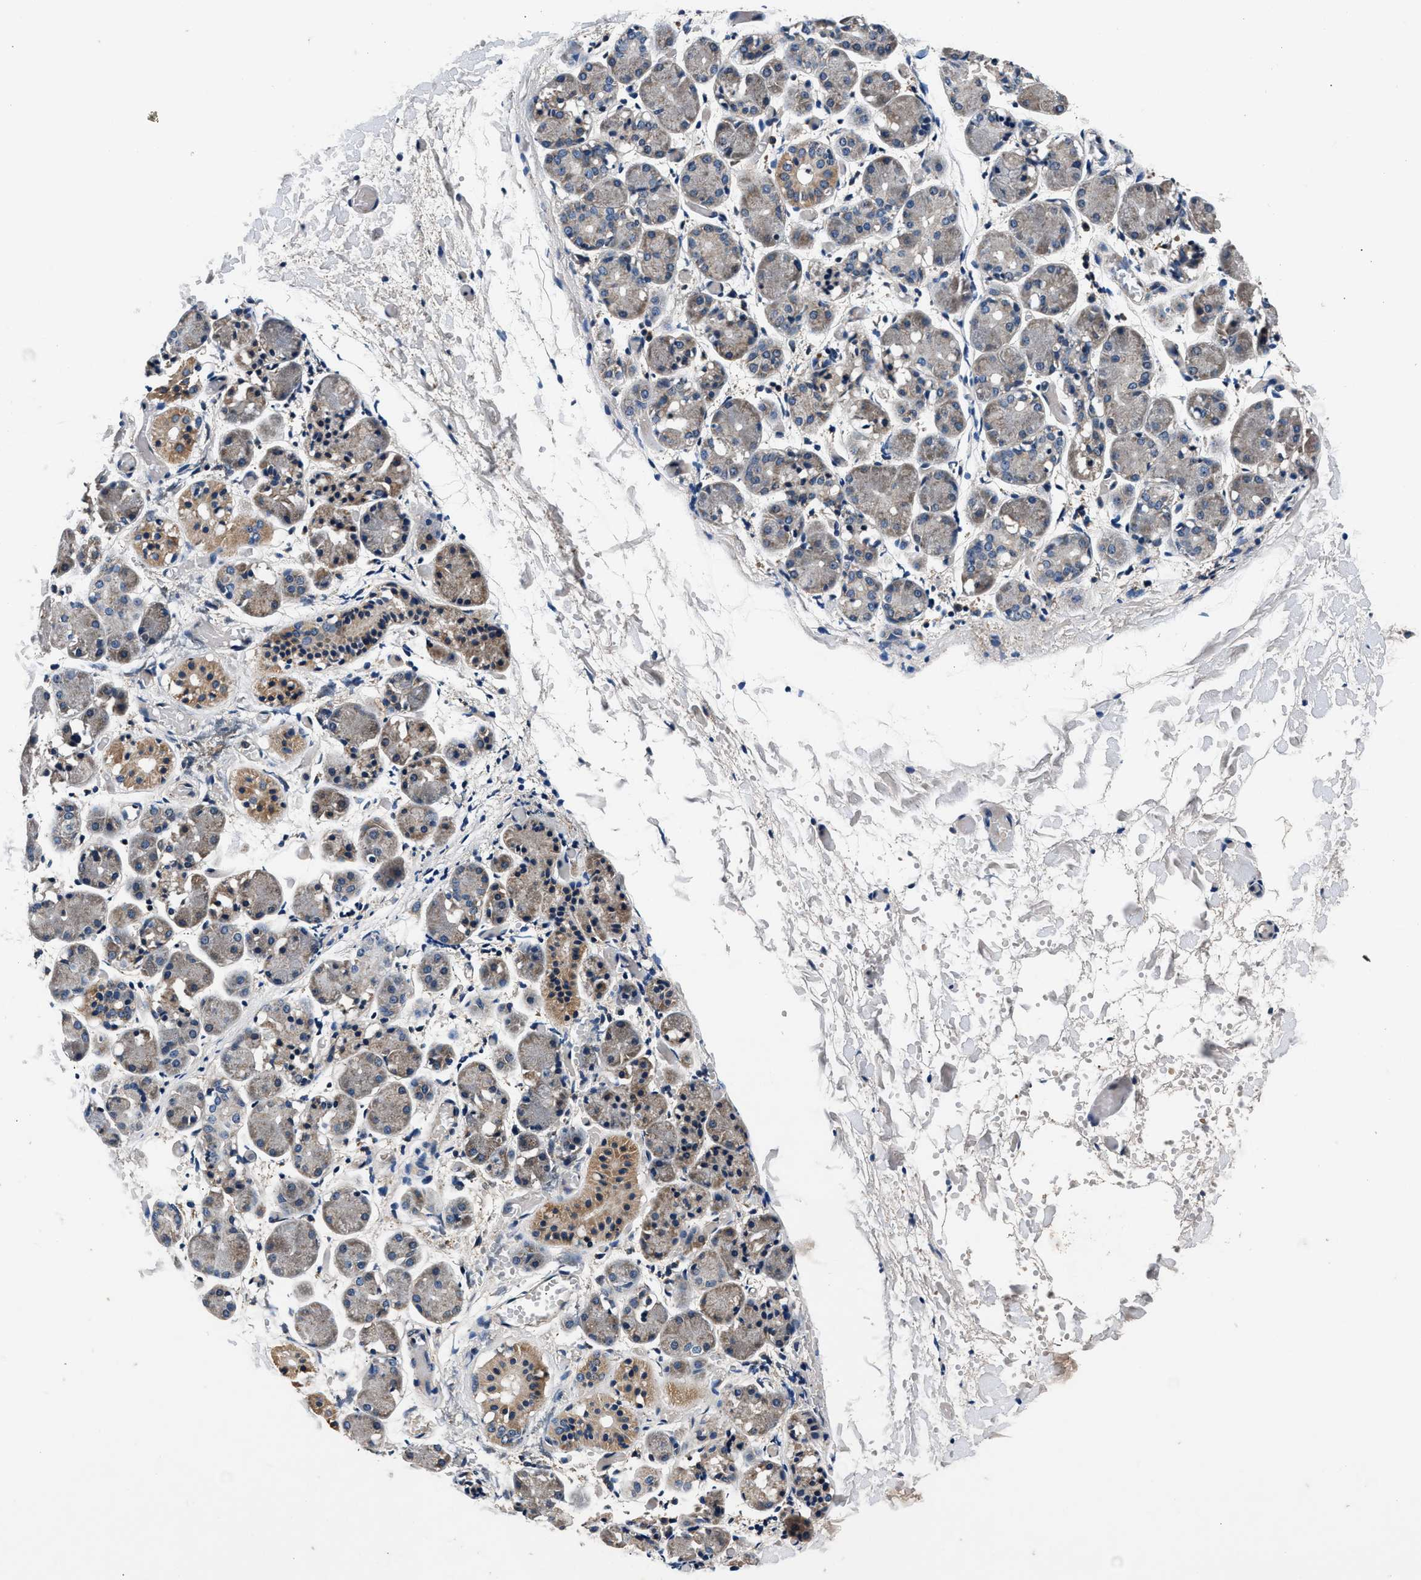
{"staining": {"intensity": "moderate", "quantity": "<25%", "location": "cytoplasmic/membranous"}, "tissue": "salivary gland", "cell_type": "Glandular cells", "image_type": "normal", "snomed": [{"axis": "morphology", "description": "Normal tissue, NOS"}, {"axis": "topography", "description": "Salivary gland"}], "caption": "The histopathology image demonstrates immunohistochemical staining of unremarkable salivary gland. There is moderate cytoplasmic/membranous expression is present in about <25% of glandular cells. The protein of interest is stained brown, and the nuclei are stained in blue (DAB (3,3'-diaminobenzidine) IHC with brightfield microscopy, high magnification).", "gene": "IMMT", "patient": {"sex": "female", "age": 24}}